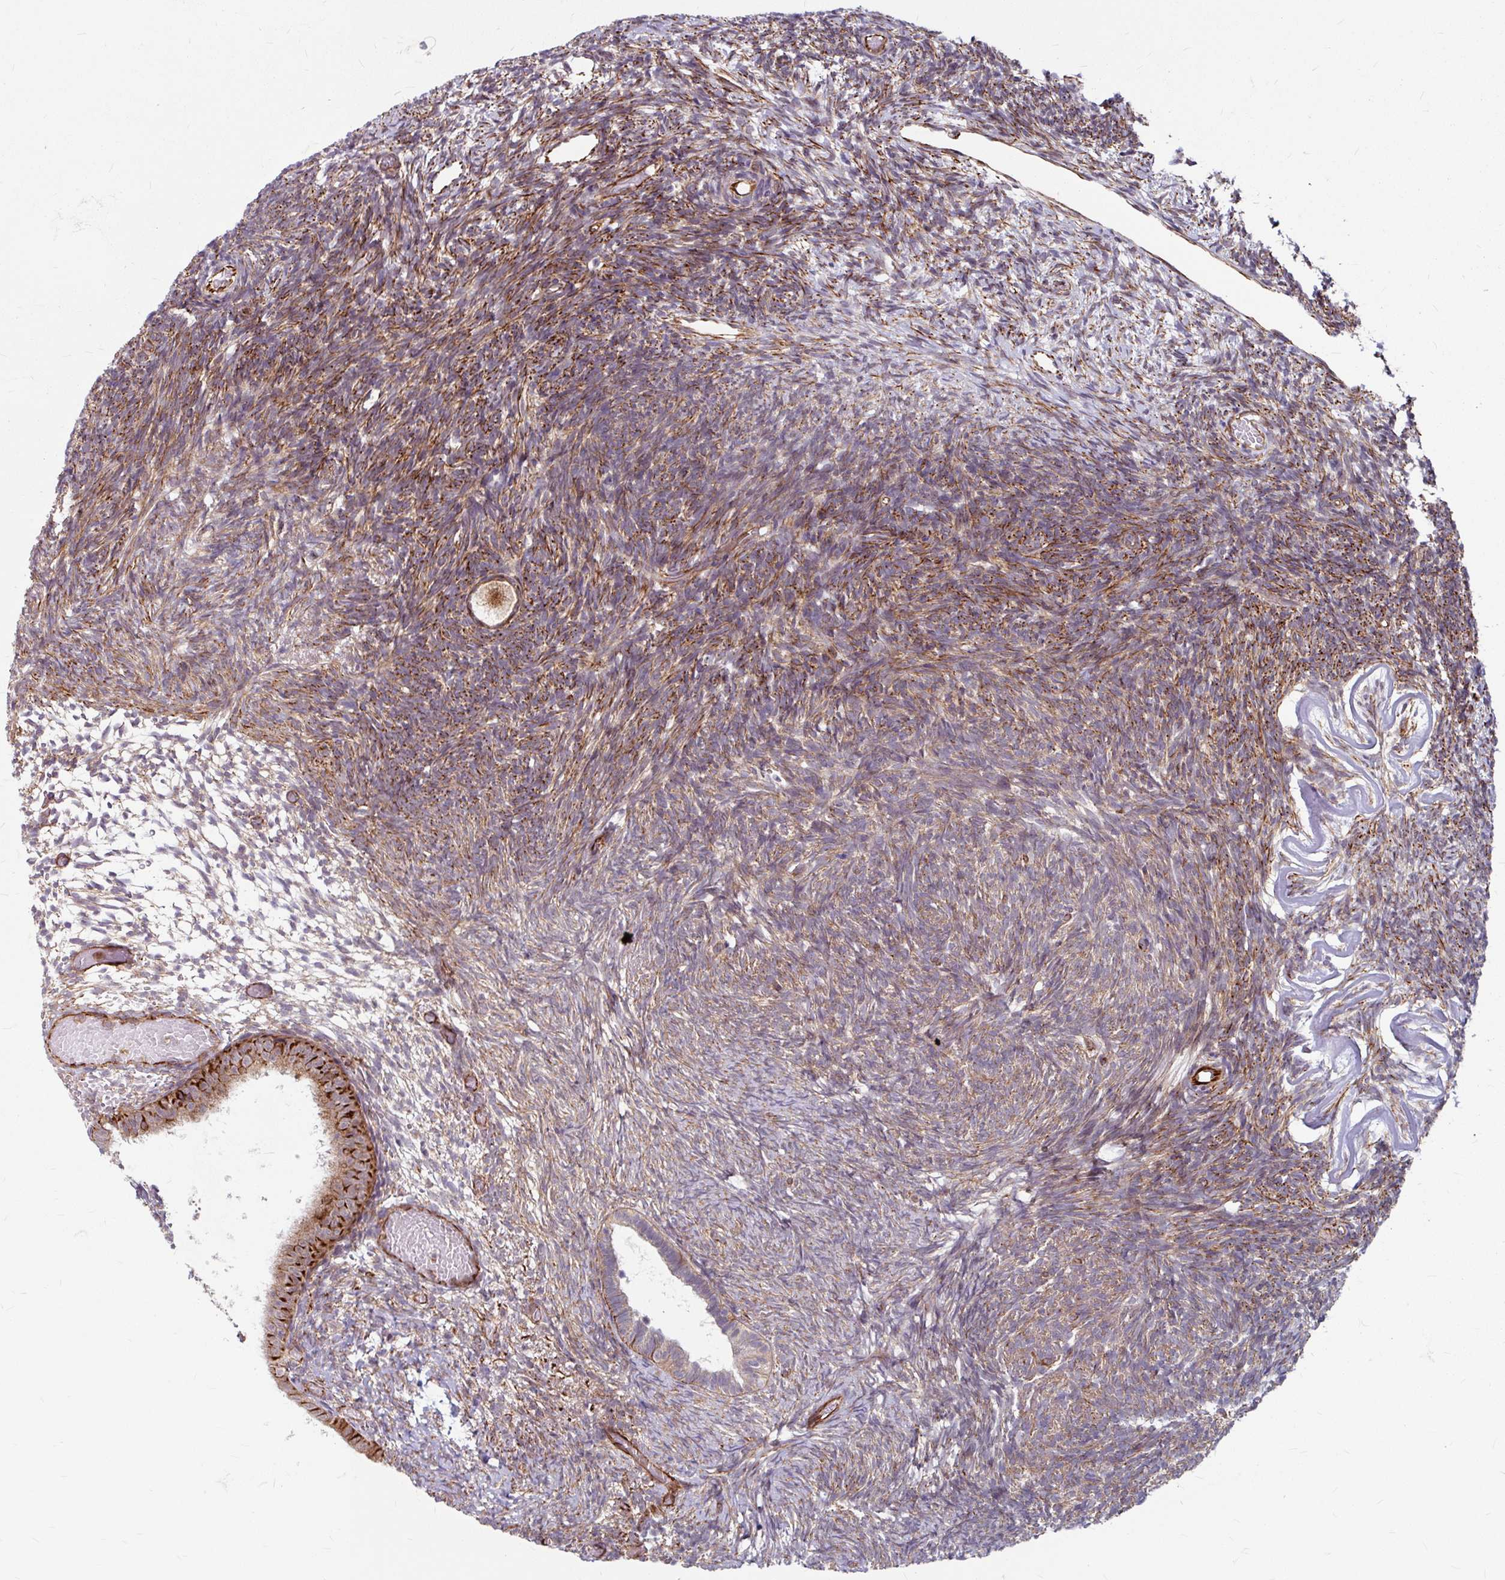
{"staining": {"intensity": "strong", "quantity": "25%-75%", "location": "cytoplasmic/membranous"}, "tissue": "ovary", "cell_type": "Follicle cells", "image_type": "normal", "snomed": [{"axis": "morphology", "description": "Normal tissue, NOS"}, {"axis": "topography", "description": "Ovary"}], "caption": "A high-resolution image shows IHC staining of benign ovary, which reveals strong cytoplasmic/membranous positivity in approximately 25%-75% of follicle cells.", "gene": "DAAM2", "patient": {"sex": "female", "age": 39}}